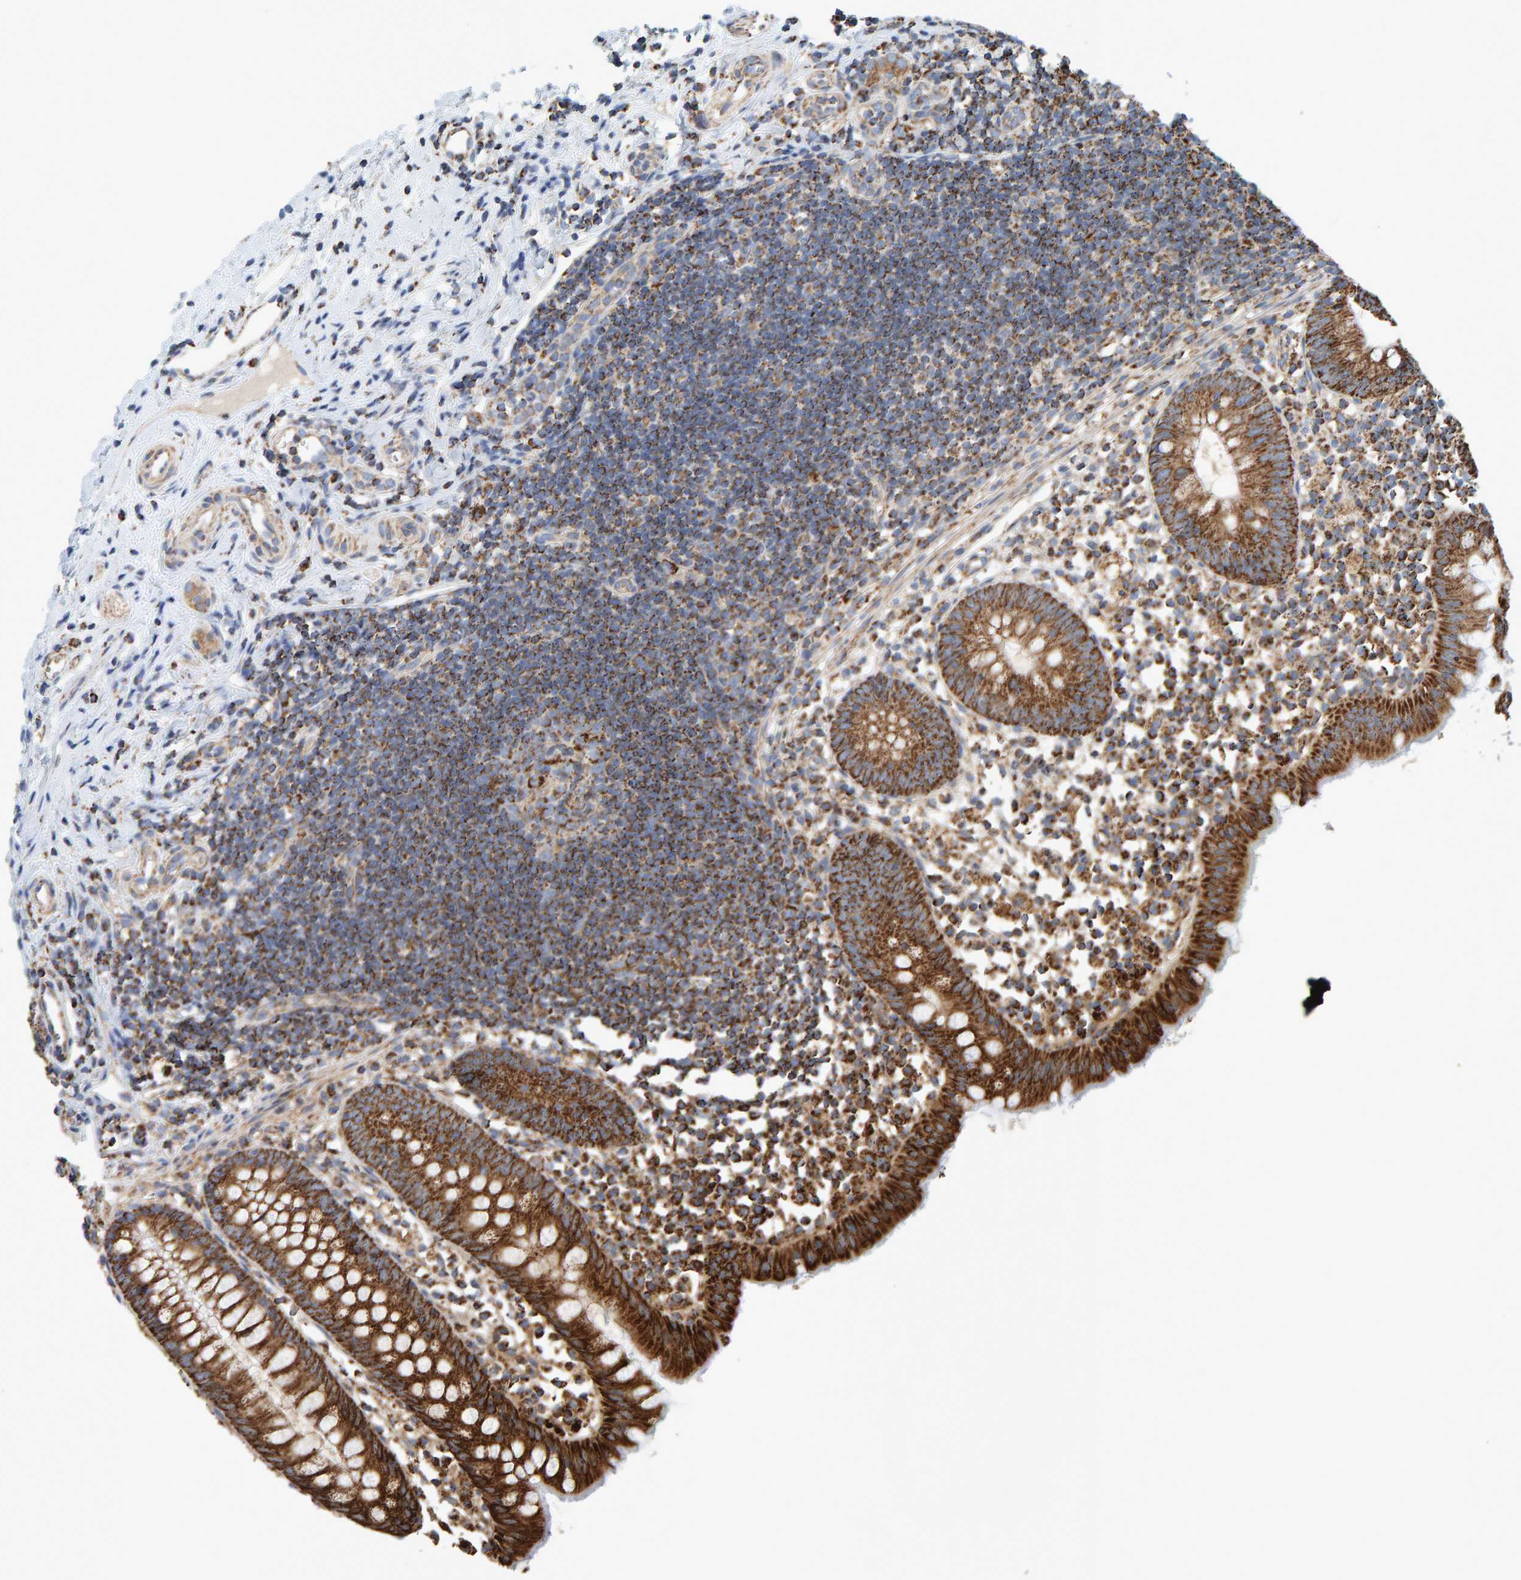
{"staining": {"intensity": "moderate", "quantity": ">75%", "location": "cytoplasmic/membranous"}, "tissue": "appendix", "cell_type": "Glandular cells", "image_type": "normal", "snomed": [{"axis": "morphology", "description": "Normal tissue, NOS"}, {"axis": "topography", "description": "Appendix"}], "caption": "IHC (DAB) staining of normal appendix reveals moderate cytoplasmic/membranous protein positivity in approximately >75% of glandular cells.", "gene": "MRPL45", "patient": {"sex": "female", "age": 20}}